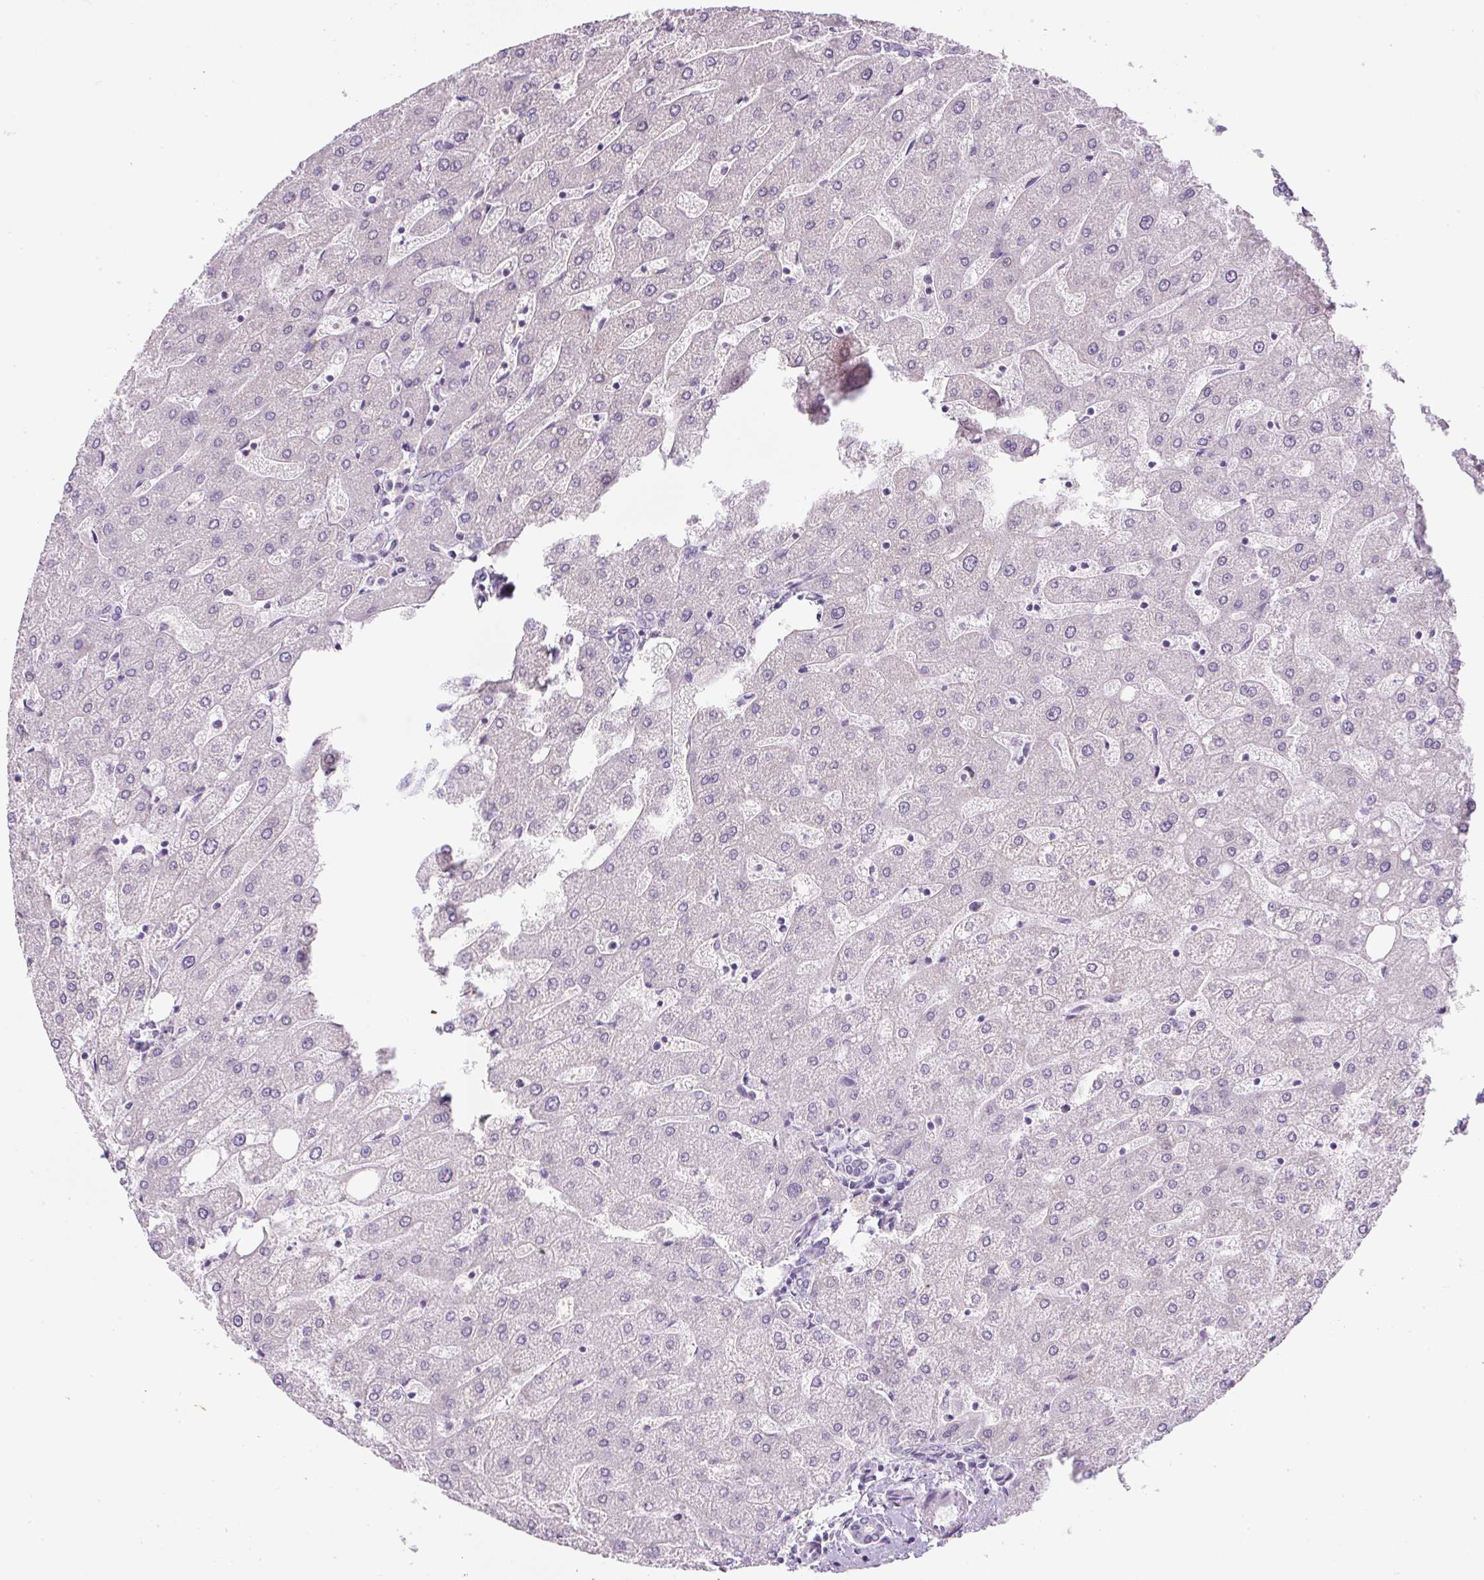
{"staining": {"intensity": "negative", "quantity": "none", "location": "none"}, "tissue": "liver", "cell_type": "Cholangiocytes", "image_type": "normal", "snomed": [{"axis": "morphology", "description": "Normal tissue, NOS"}, {"axis": "topography", "description": "Liver"}], "caption": "This is an immunohistochemistry micrograph of benign human liver. There is no staining in cholangiocytes.", "gene": "FGFBP3", "patient": {"sex": "male", "age": 67}}